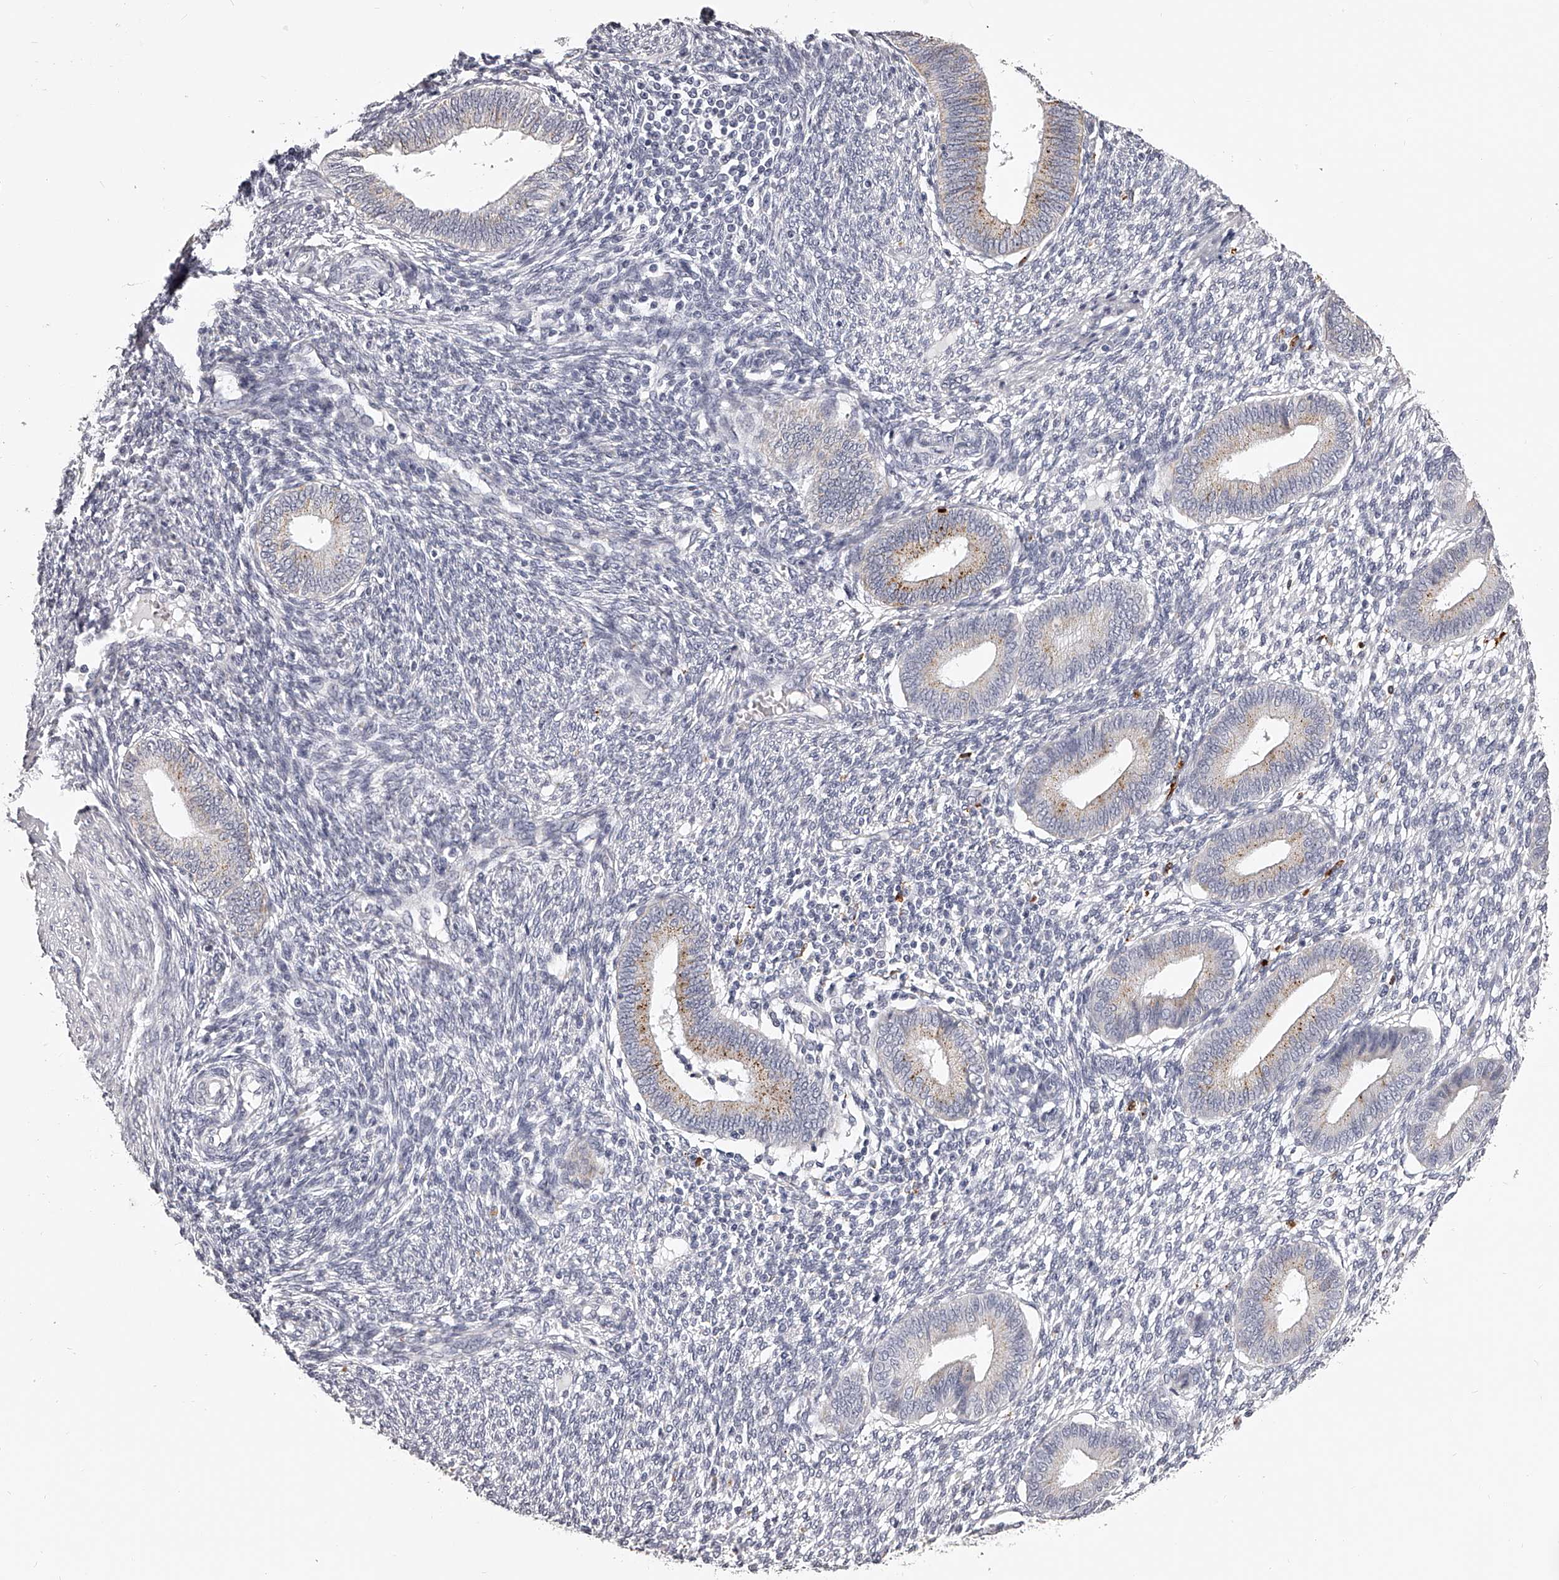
{"staining": {"intensity": "negative", "quantity": "none", "location": "none"}, "tissue": "endometrium", "cell_type": "Cells in endometrial stroma", "image_type": "normal", "snomed": [{"axis": "morphology", "description": "Normal tissue, NOS"}, {"axis": "topography", "description": "Endometrium"}], "caption": "Immunohistochemistry (IHC) of normal human endometrium demonstrates no positivity in cells in endometrial stroma.", "gene": "DMRT1", "patient": {"sex": "female", "age": 46}}